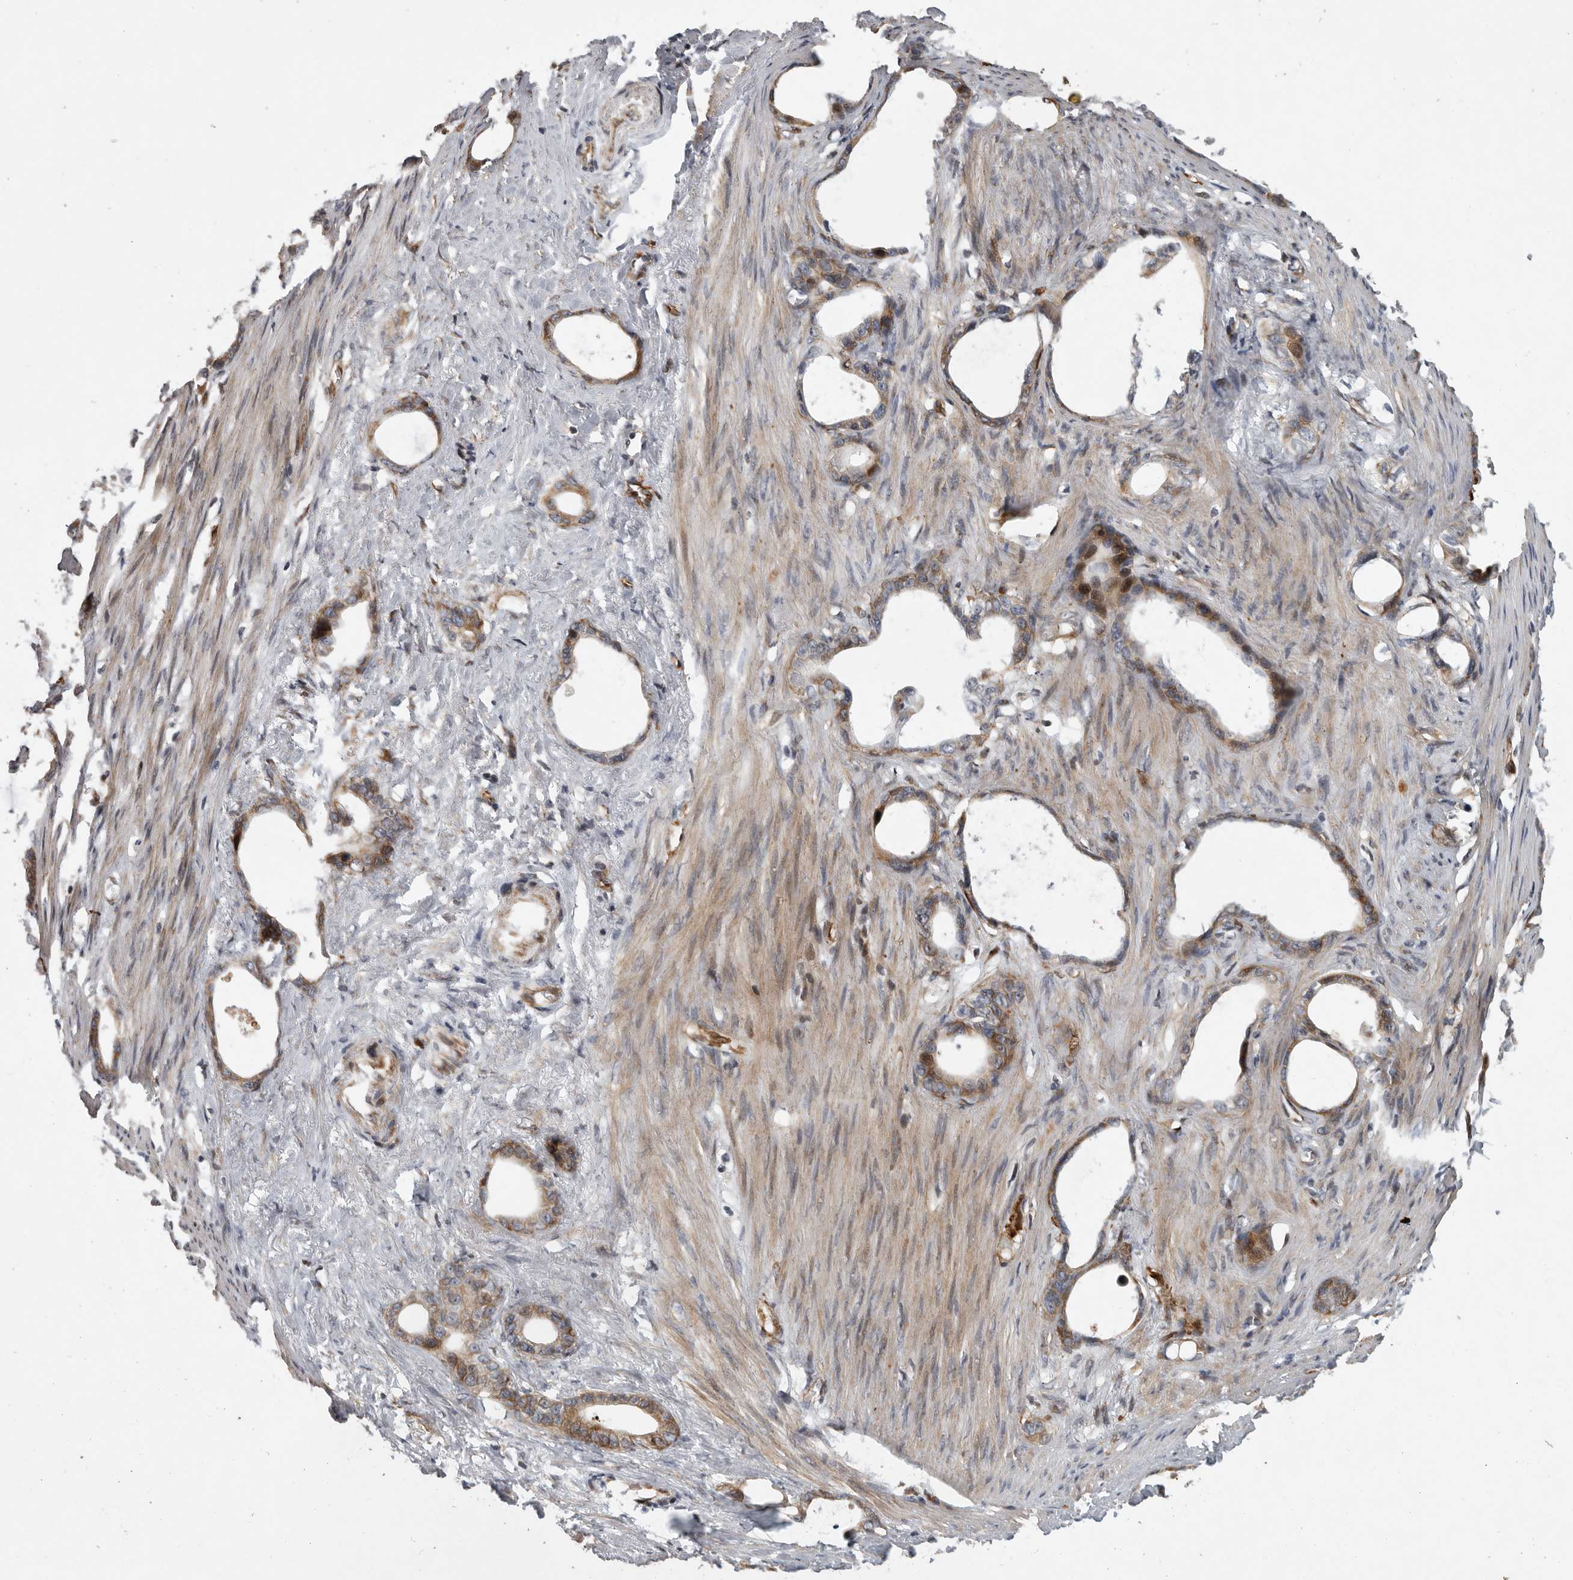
{"staining": {"intensity": "moderate", "quantity": ">75%", "location": "cytoplasmic/membranous"}, "tissue": "stomach cancer", "cell_type": "Tumor cells", "image_type": "cancer", "snomed": [{"axis": "morphology", "description": "Adenocarcinoma, NOS"}, {"axis": "topography", "description": "Stomach"}], "caption": "This image displays immunohistochemistry staining of stomach cancer (adenocarcinoma), with medium moderate cytoplasmic/membranous positivity in about >75% of tumor cells.", "gene": "MPDZ", "patient": {"sex": "female", "age": 75}}